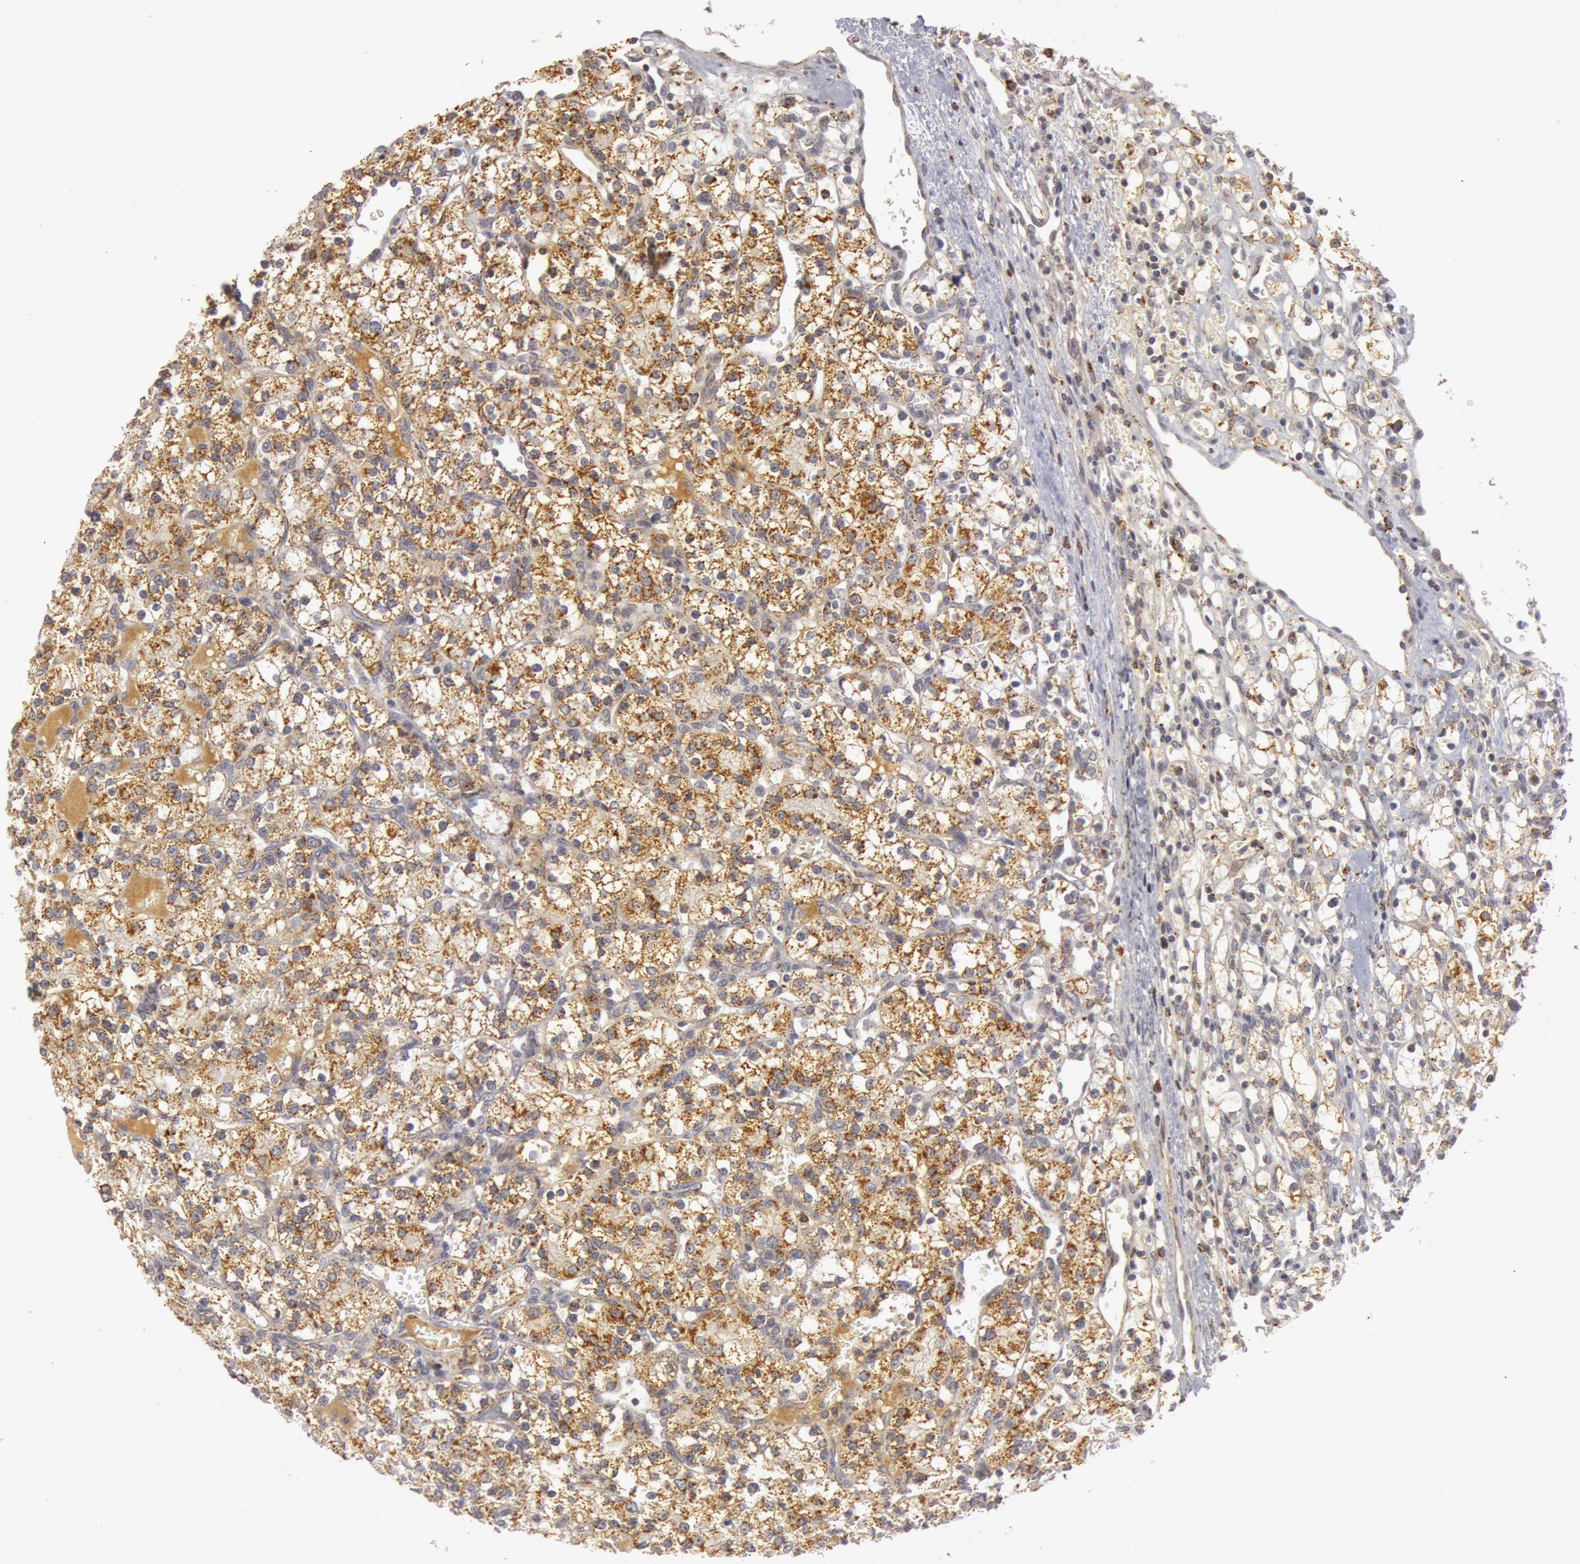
{"staining": {"intensity": "moderate", "quantity": ">75%", "location": "cytoplasmic/membranous"}, "tissue": "renal cancer", "cell_type": "Tumor cells", "image_type": "cancer", "snomed": [{"axis": "morphology", "description": "Adenocarcinoma, NOS"}, {"axis": "topography", "description": "Kidney"}], "caption": "A brown stain shows moderate cytoplasmic/membranous expression of a protein in renal cancer tumor cells. (DAB (3,3'-diaminobenzidine) = brown stain, brightfield microscopy at high magnification).", "gene": "C7", "patient": {"sex": "female", "age": 62}}